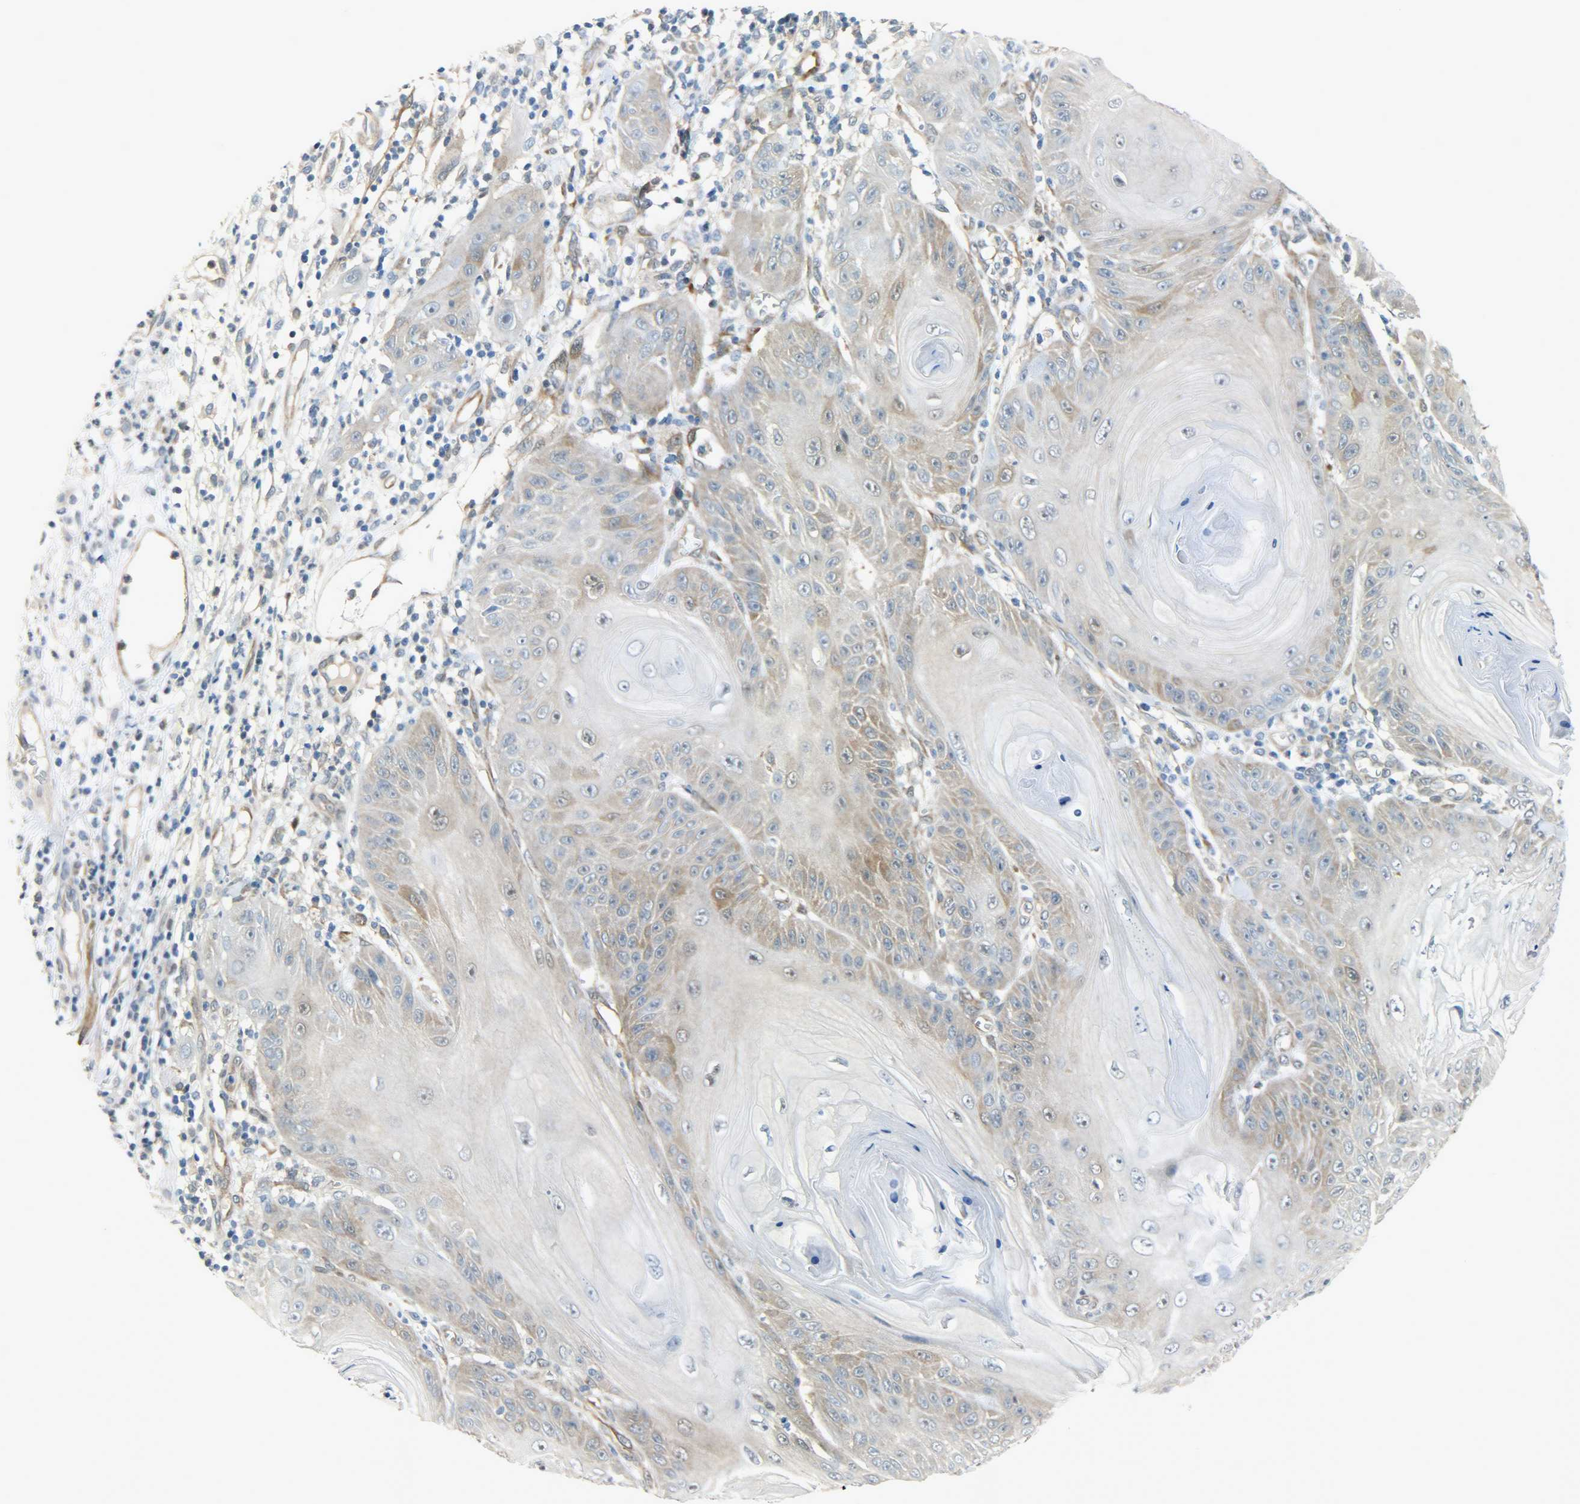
{"staining": {"intensity": "weak", "quantity": "<25%", "location": "cytoplasmic/membranous"}, "tissue": "skin cancer", "cell_type": "Tumor cells", "image_type": "cancer", "snomed": [{"axis": "morphology", "description": "Squamous cell carcinoma, NOS"}, {"axis": "topography", "description": "Skin"}], "caption": "An image of human skin cancer is negative for staining in tumor cells.", "gene": "EIF4EBP1", "patient": {"sex": "female", "age": 78}}